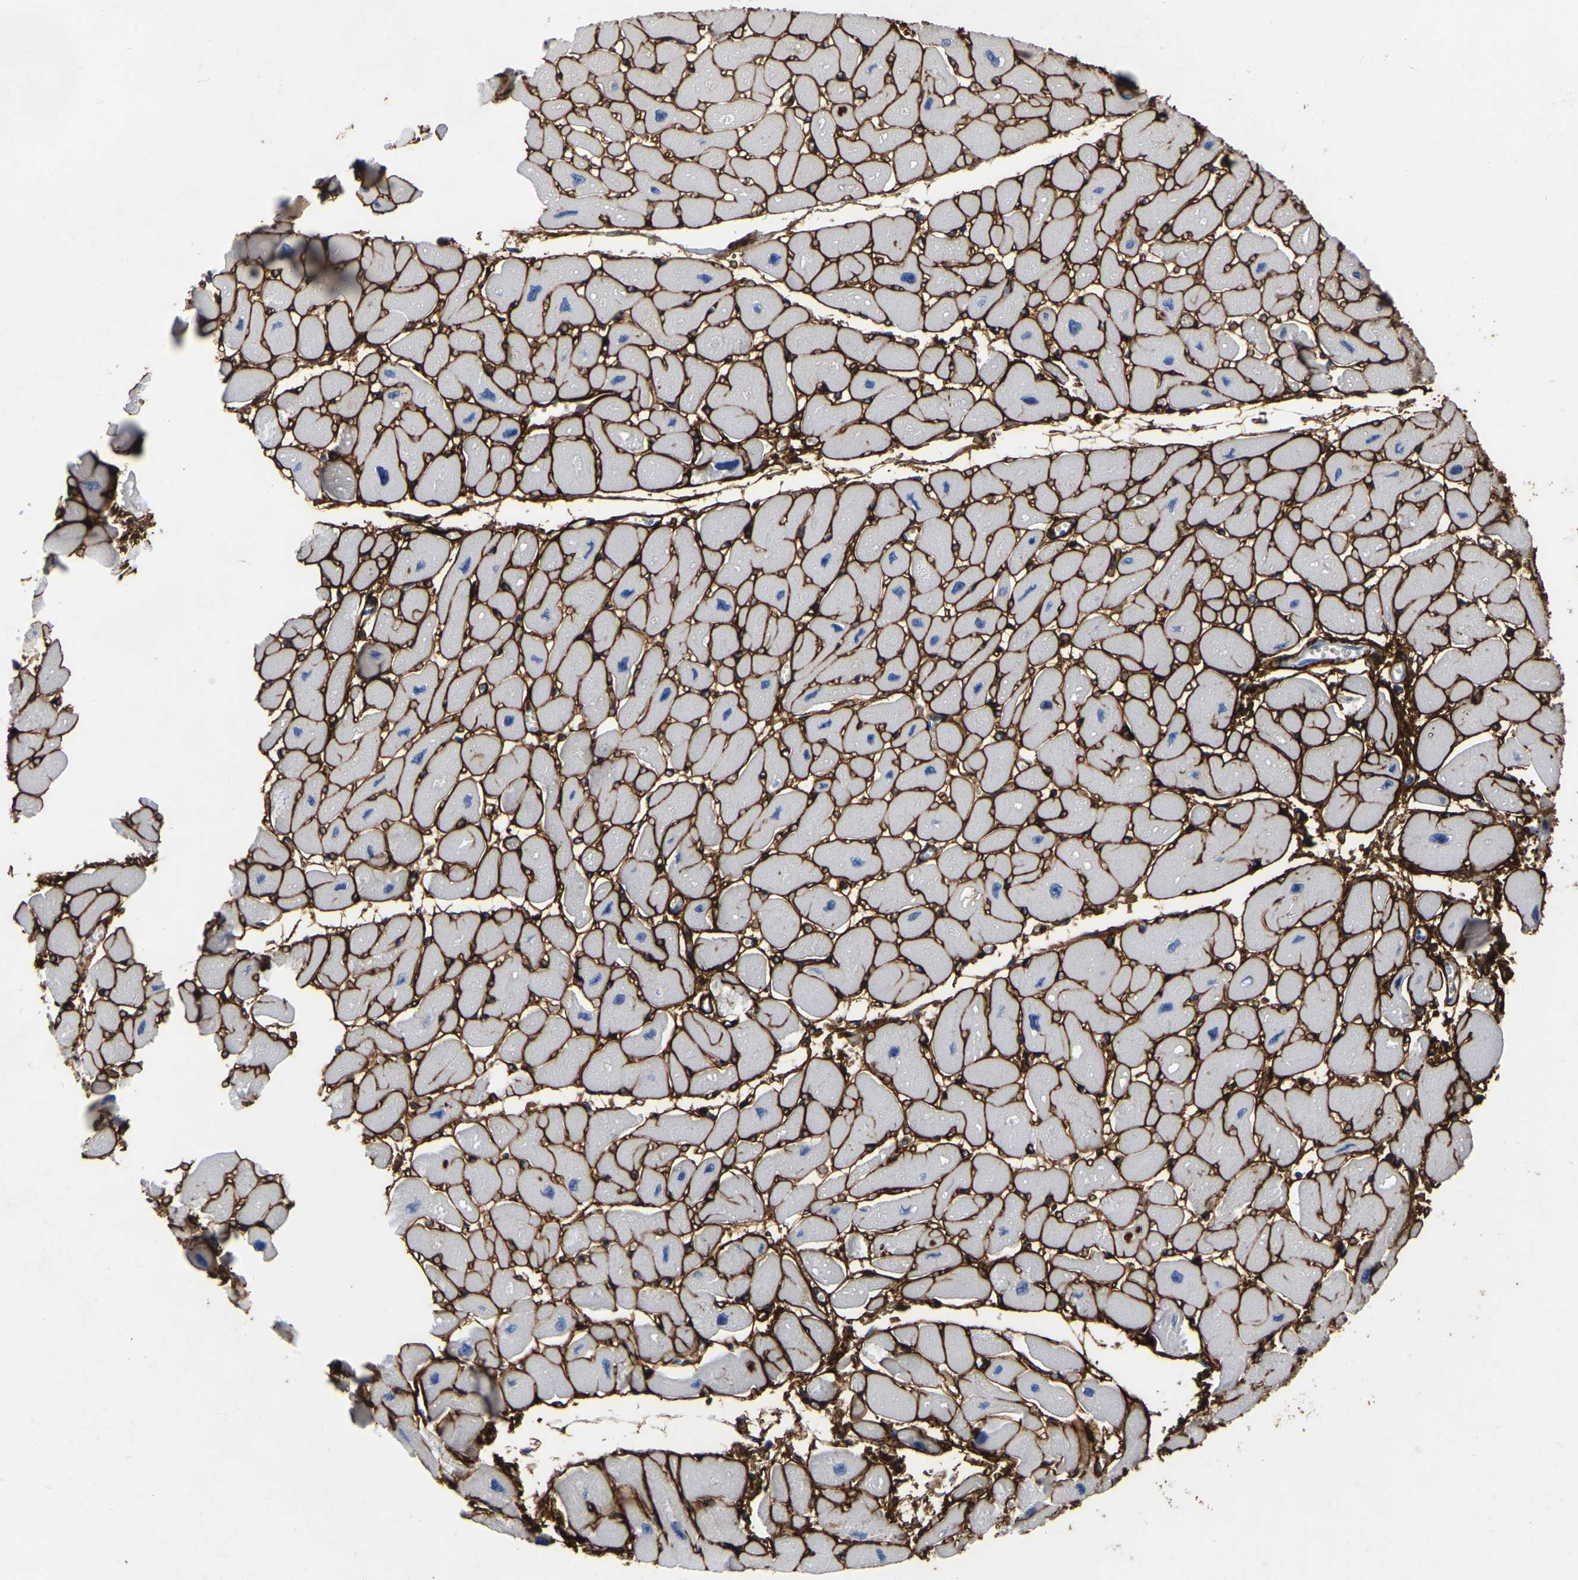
{"staining": {"intensity": "negative", "quantity": "none", "location": "none"}, "tissue": "heart muscle", "cell_type": "Cardiomyocytes", "image_type": "normal", "snomed": [{"axis": "morphology", "description": "Normal tissue, NOS"}, {"axis": "topography", "description": "Heart"}], "caption": "A high-resolution micrograph shows immunohistochemistry staining of normal heart muscle, which demonstrates no significant positivity in cardiomyocytes. (DAB (3,3'-diaminobenzidine) immunohistochemistry (IHC) with hematoxylin counter stain).", "gene": "COL6A1", "patient": {"sex": "female", "age": 54}}